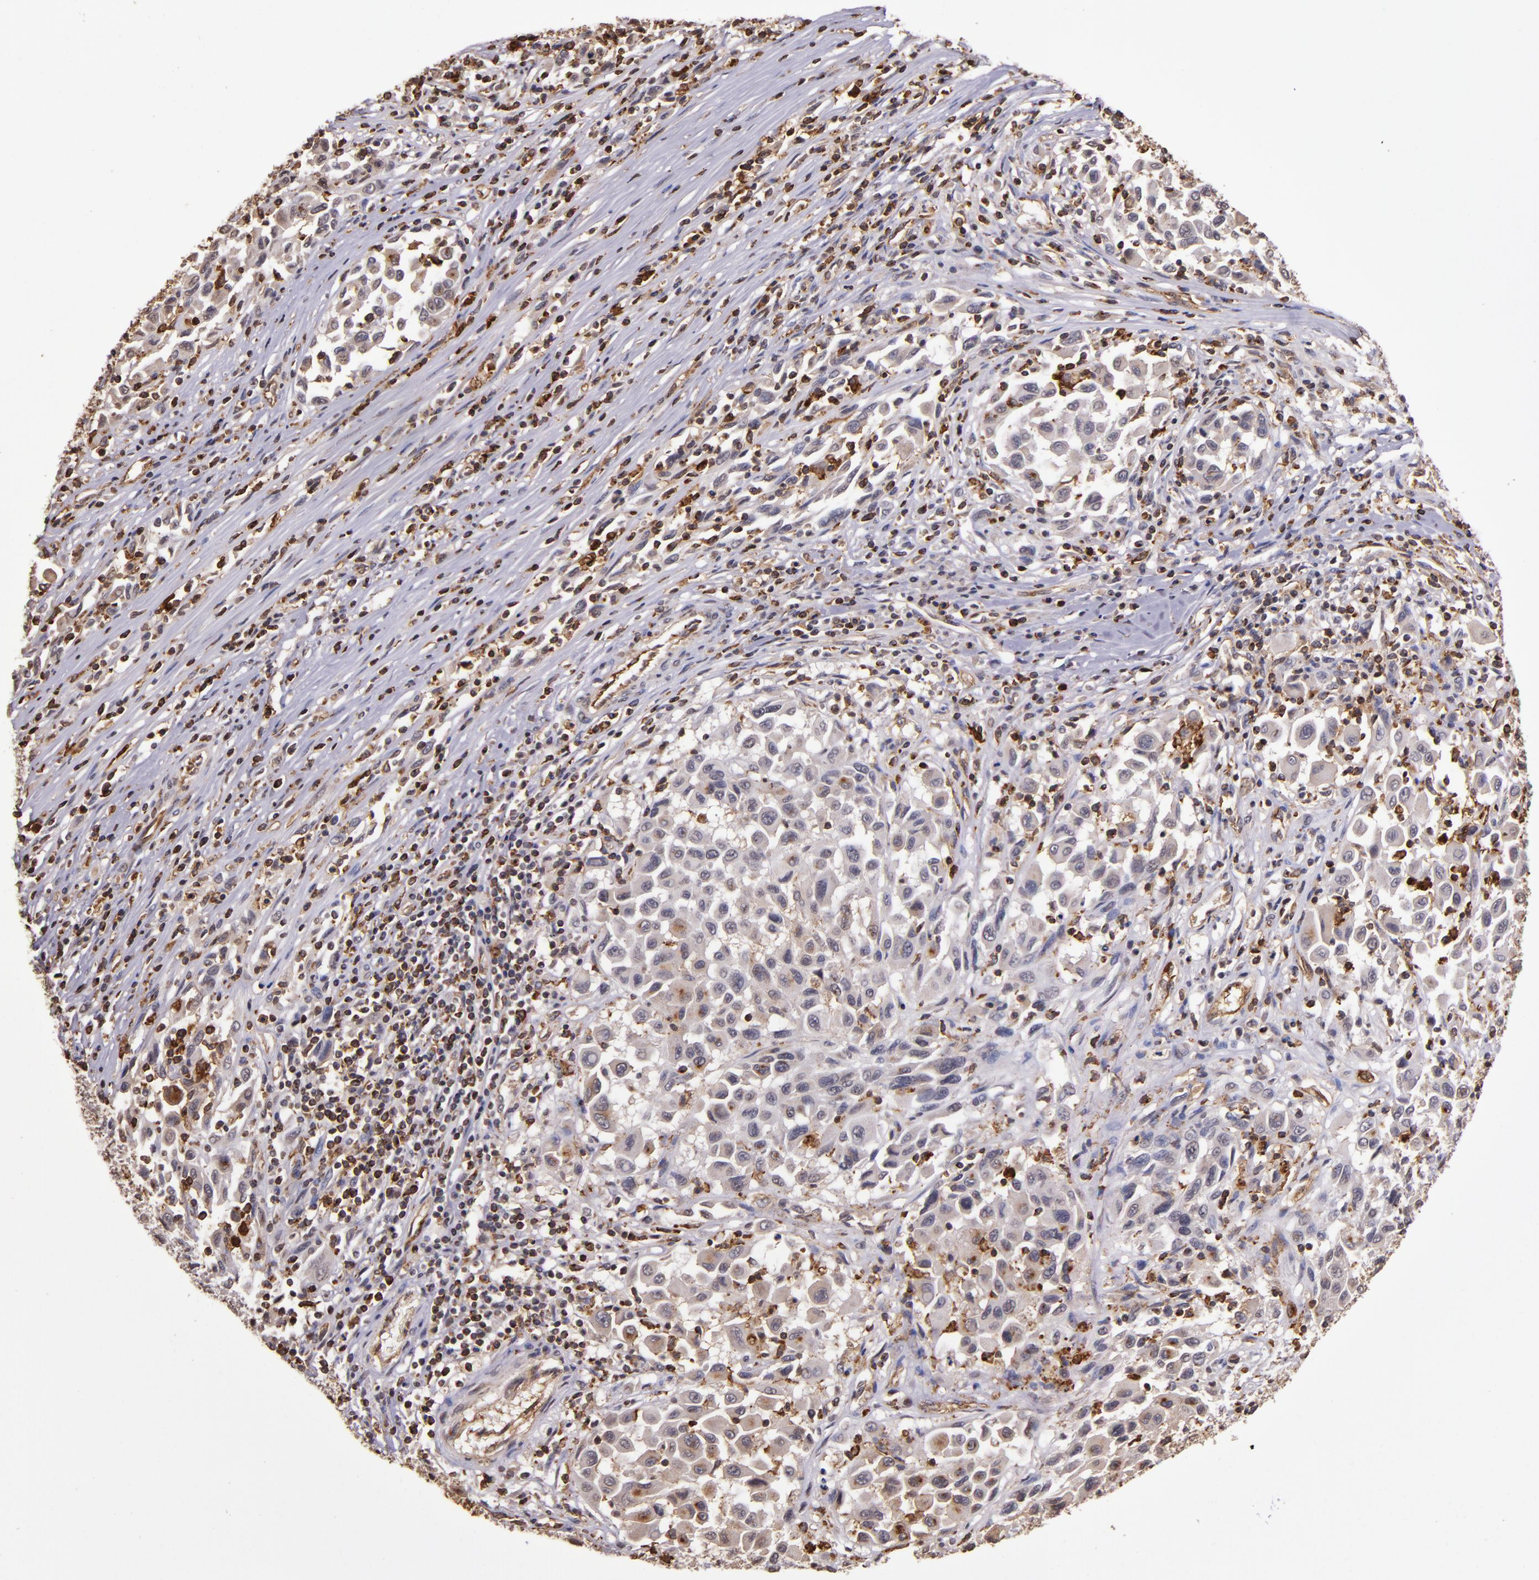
{"staining": {"intensity": "weak", "quantity": "<25%", "location": "cytoplasmic/membranous"}, "tissue": "melanoma", "cell_type": "Tumor cells", "image_type": "cancer", "snomed": [{"axis": "morphology", "description": "Malignant melanoma, Metastatic site"}, {"axis": "topography", "description": "Lymph node"}], "caption": "Tumor cells show no significant staining in melanoma. (DAB (3,3'-diaminobenzidine) immunohistochemistry, high magnification).", "gene": "SLC2A3", "patient": {"sex": "male", "age": 61}}